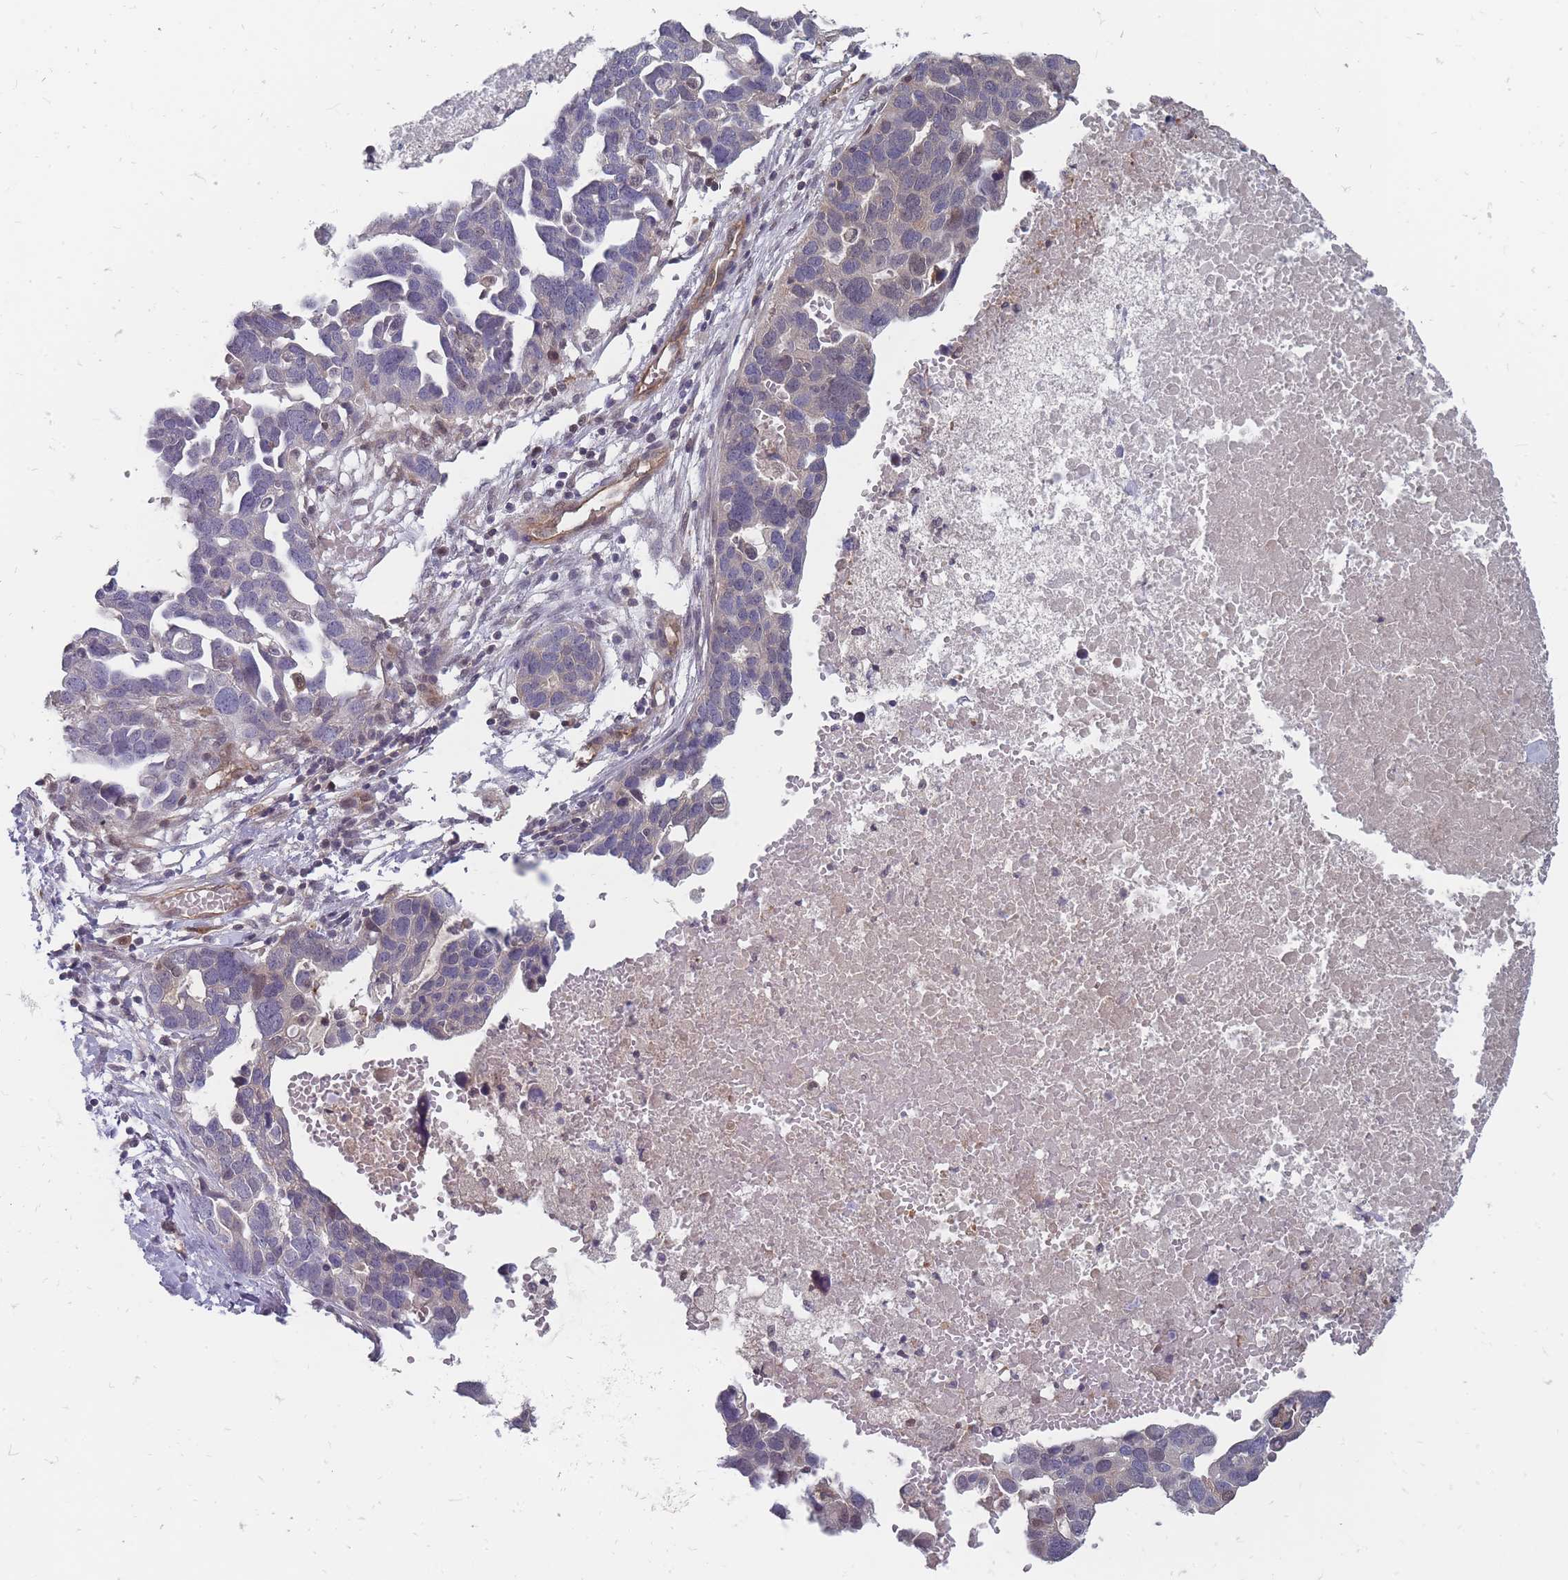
{"staining": {"intensity": "negative", "quantity": "none", "location": "none"}, "tissue": "ovarian cancer", "cell_type": "Tumor cells", "image_type": "cancer", "snomed": [{"axis": "morphology", "description": "Cystadenocarcinoma, serous, NOS"}, {"axis": "topography", "description": "Ovary"}], "caption": "Immunohistochemistry micrograph of human serous cystadenocarcinoma (ovarian) stained for a protein (brown), which shows no expression in tumor cells.", "gene": "NKD1", "patient": {"sex": "female", "age": 54}}